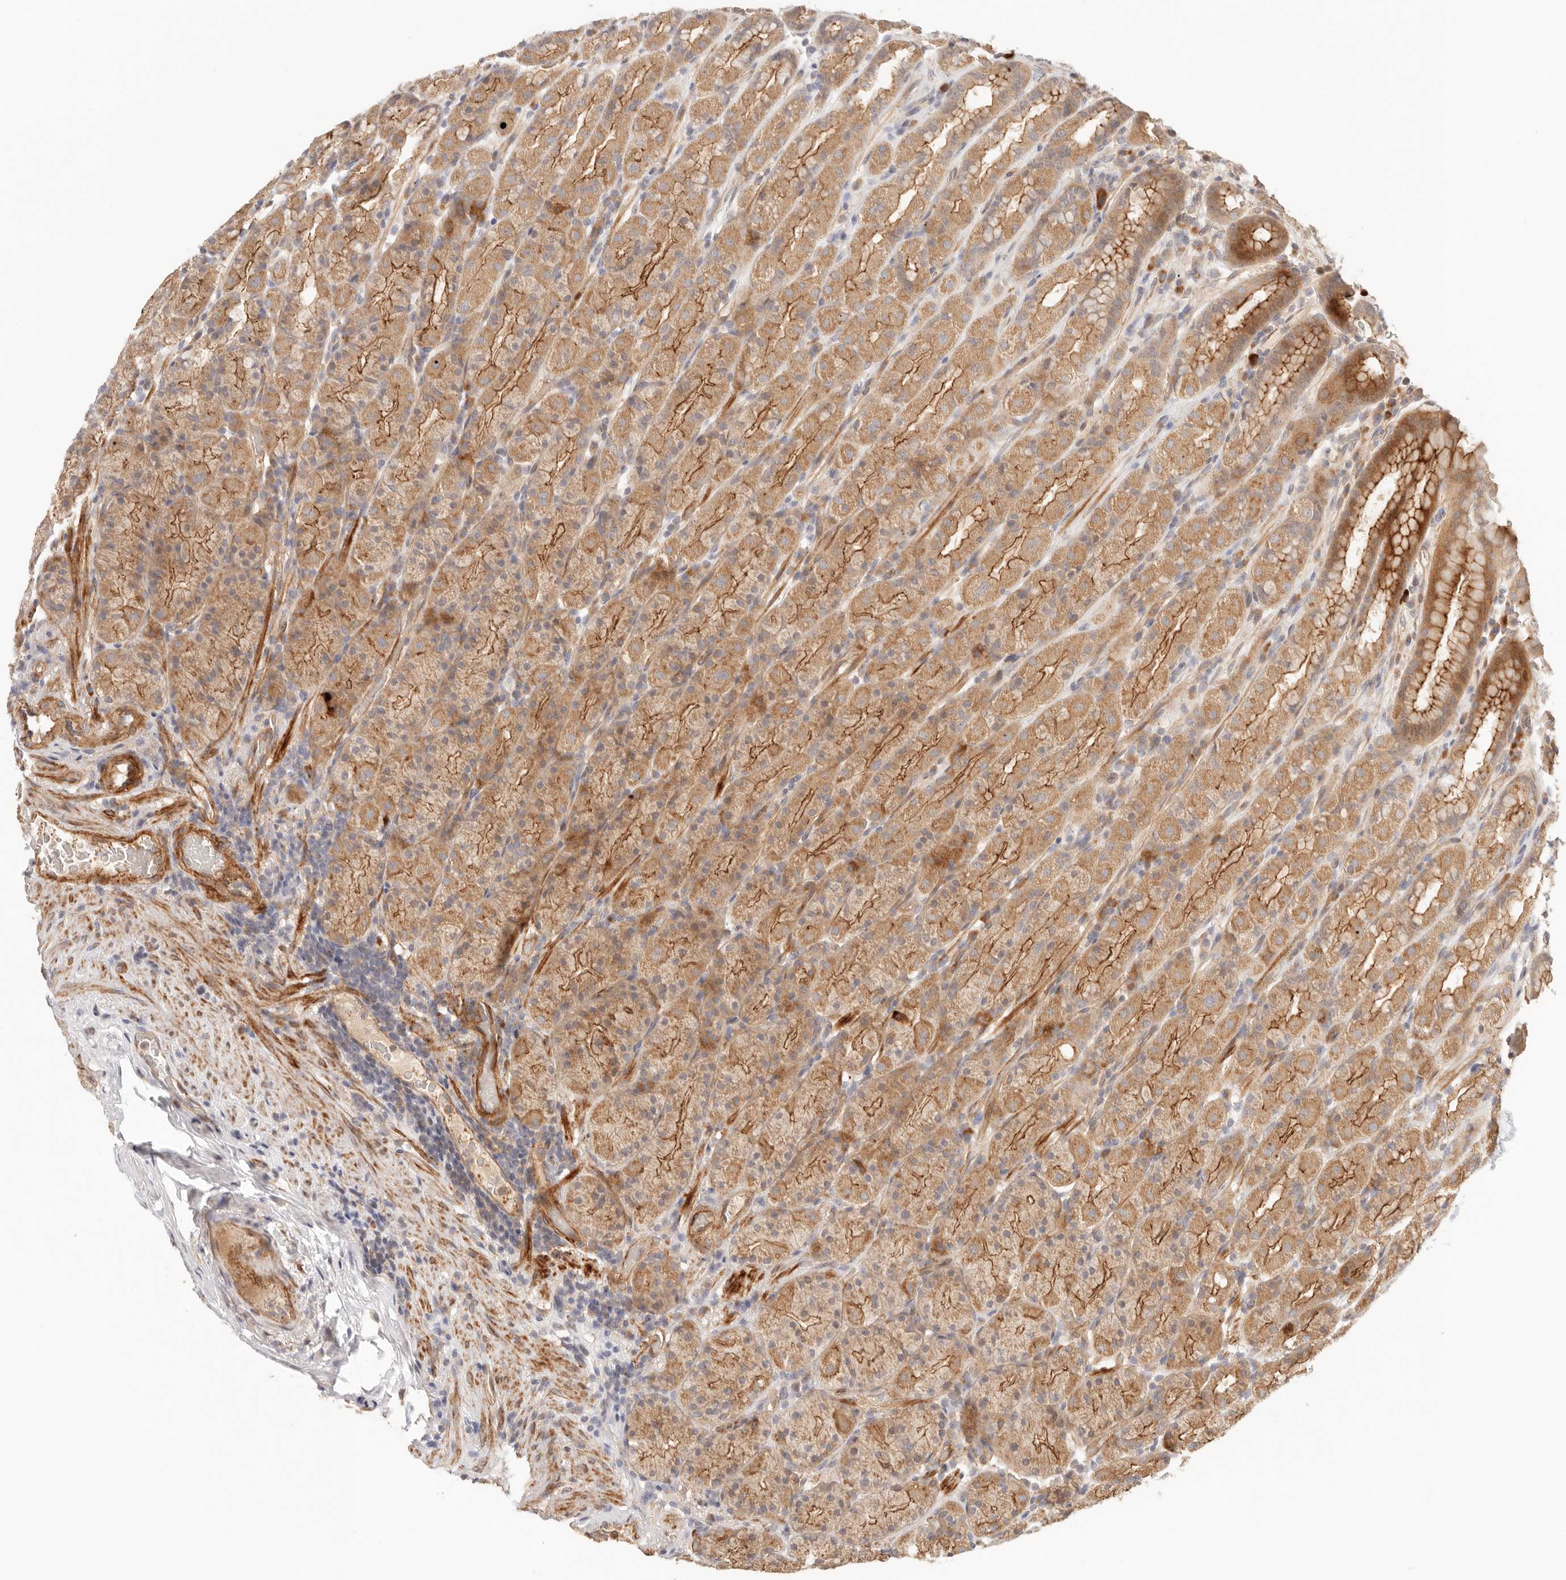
{"staining": {"intensity": "moderate", "quantity": ">75%", "location": "cytoplasmic/membranous"}, "tissue": "stomach", "cell_type": "Glandular cells", "image_type": "normal", "snomed": [{"axis": "morphology", "description": "Normal tissue, NOS"}, {"axis": "topography", "description": "Stomach, upper"}], "caption": "IHC of unremarkable human stomach displays medium levels of moderate cytoplasmic/membranous positivity in approximately >75% of glandular cells.", "gene": "IL1R2", "patient": {"sex": "male", "age": 68}}